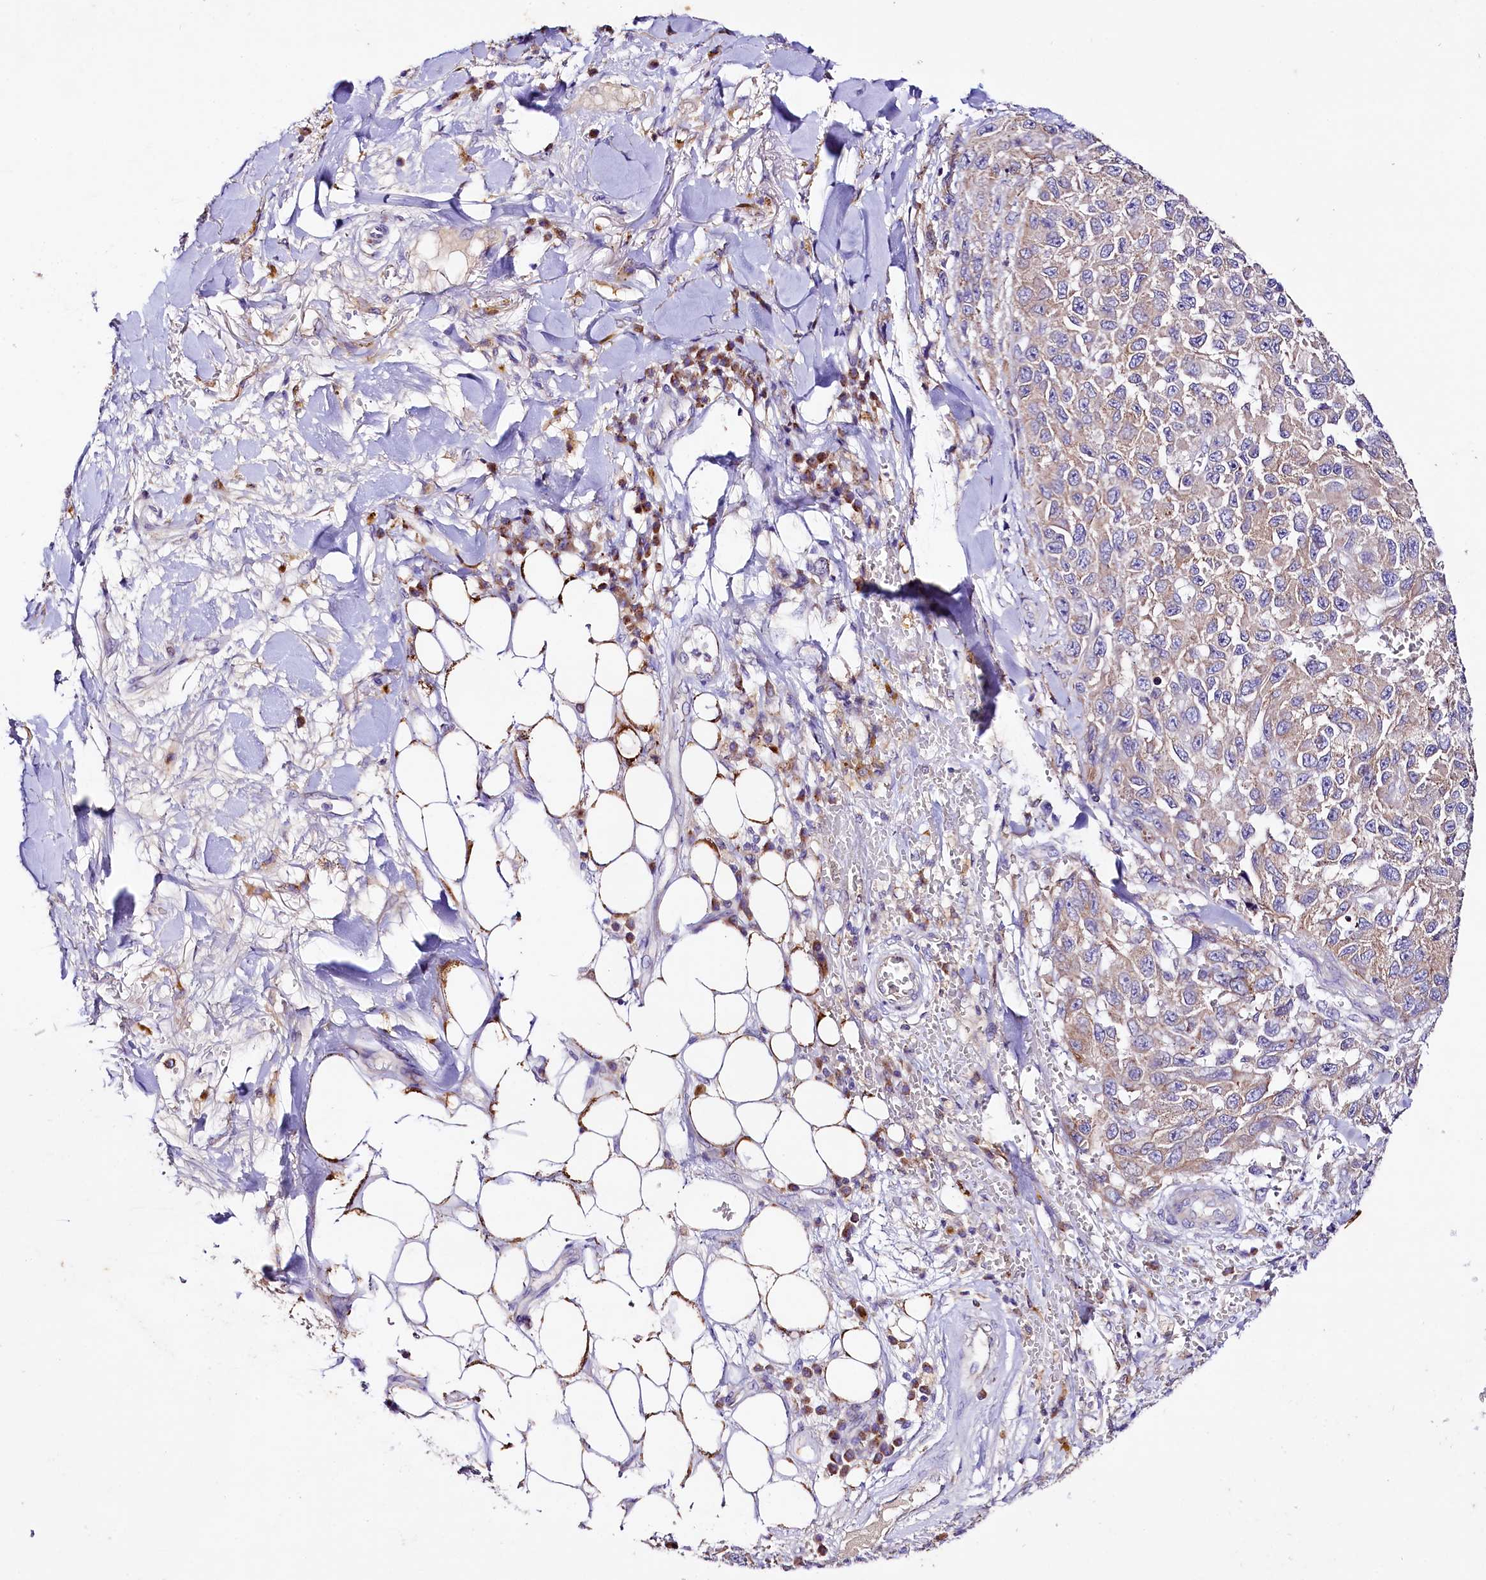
{"staining": {"intensity": "moderate", "quantity": "<25%", "location": "cytoplasmic/membranous"}, "tissue": "melanoma", "cell_type": "Tumor cells", "image_type": "cancer", "snomed": [{"axis": "morphology", "description": "Normal tissue, NOS"}, {"axis": "morphology", "description": "Malignant melanoma, NOS"}, {"axis": "topography", "description": "Skin"}], "caption": "High-power microscopy captured an immunohistochemistry (IHC) histopathology image of malignant melanoma, revealing moderate cytoplasmic/membranous expression in about <25% of tumor cells.", "gene": "SACM1L", "patient": {"sex": "female", "age": 96}}